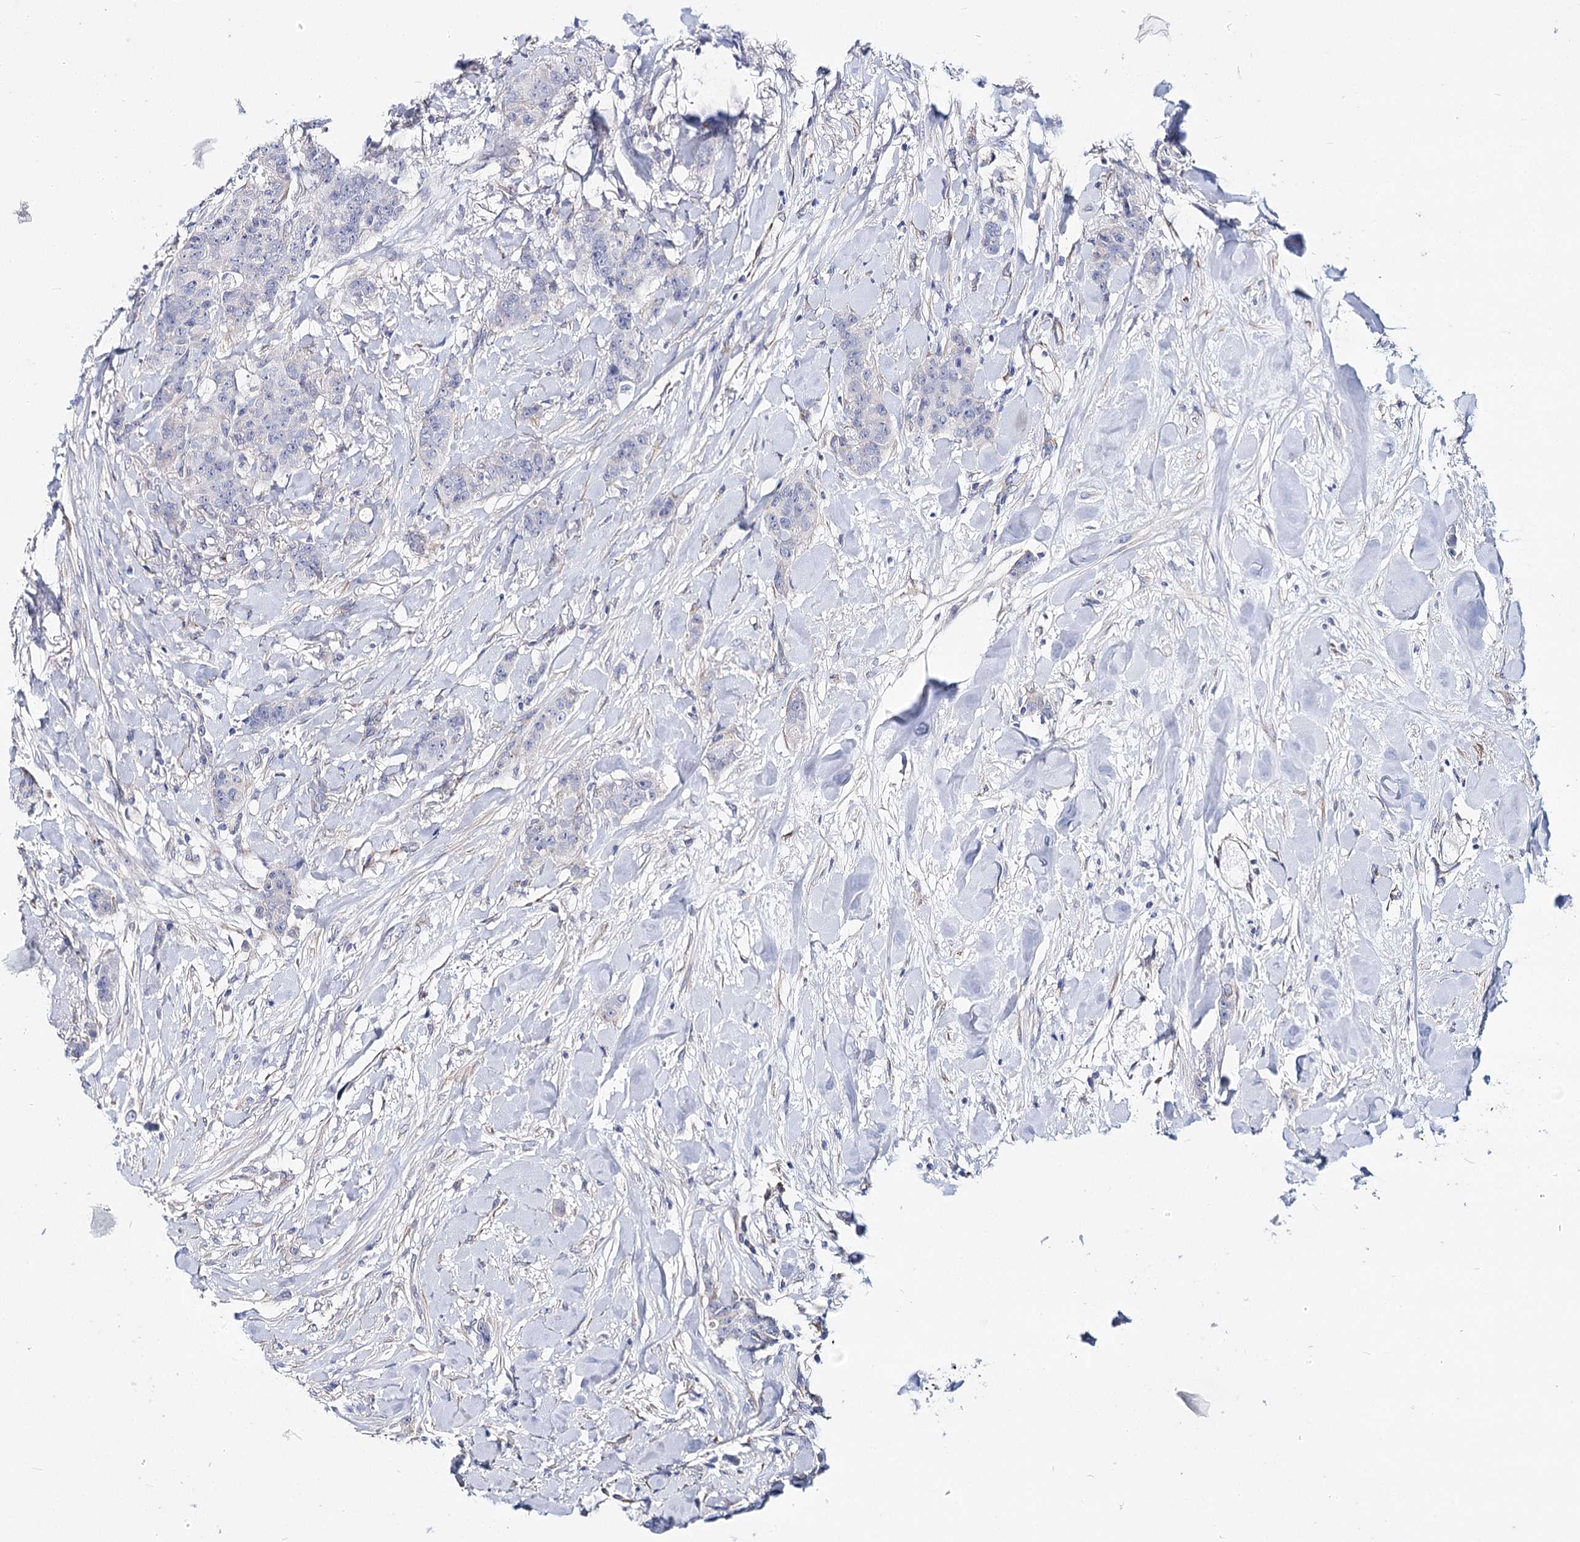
{"staining": {"intensity": "negative", "quantity": "none", "location": "none"}, "tissue": "breast cancer", "cell_type": "Tumor cells", "image_type": "cancer", "snomed": [{"axis": "morphology", "description": "Duct carcinoma"}, {"axis": "topography", "description": "Breast"}], "caption": "High magnification brightfield microscopy of breast cancer stained with DAB (3,3'-diaminobenzidine) (brown) and counterstained with hematoxylin (blue): tumor cells show no significant expression.", "gene": "TEX12", "patient": {"sex": "female", "age": 40}}